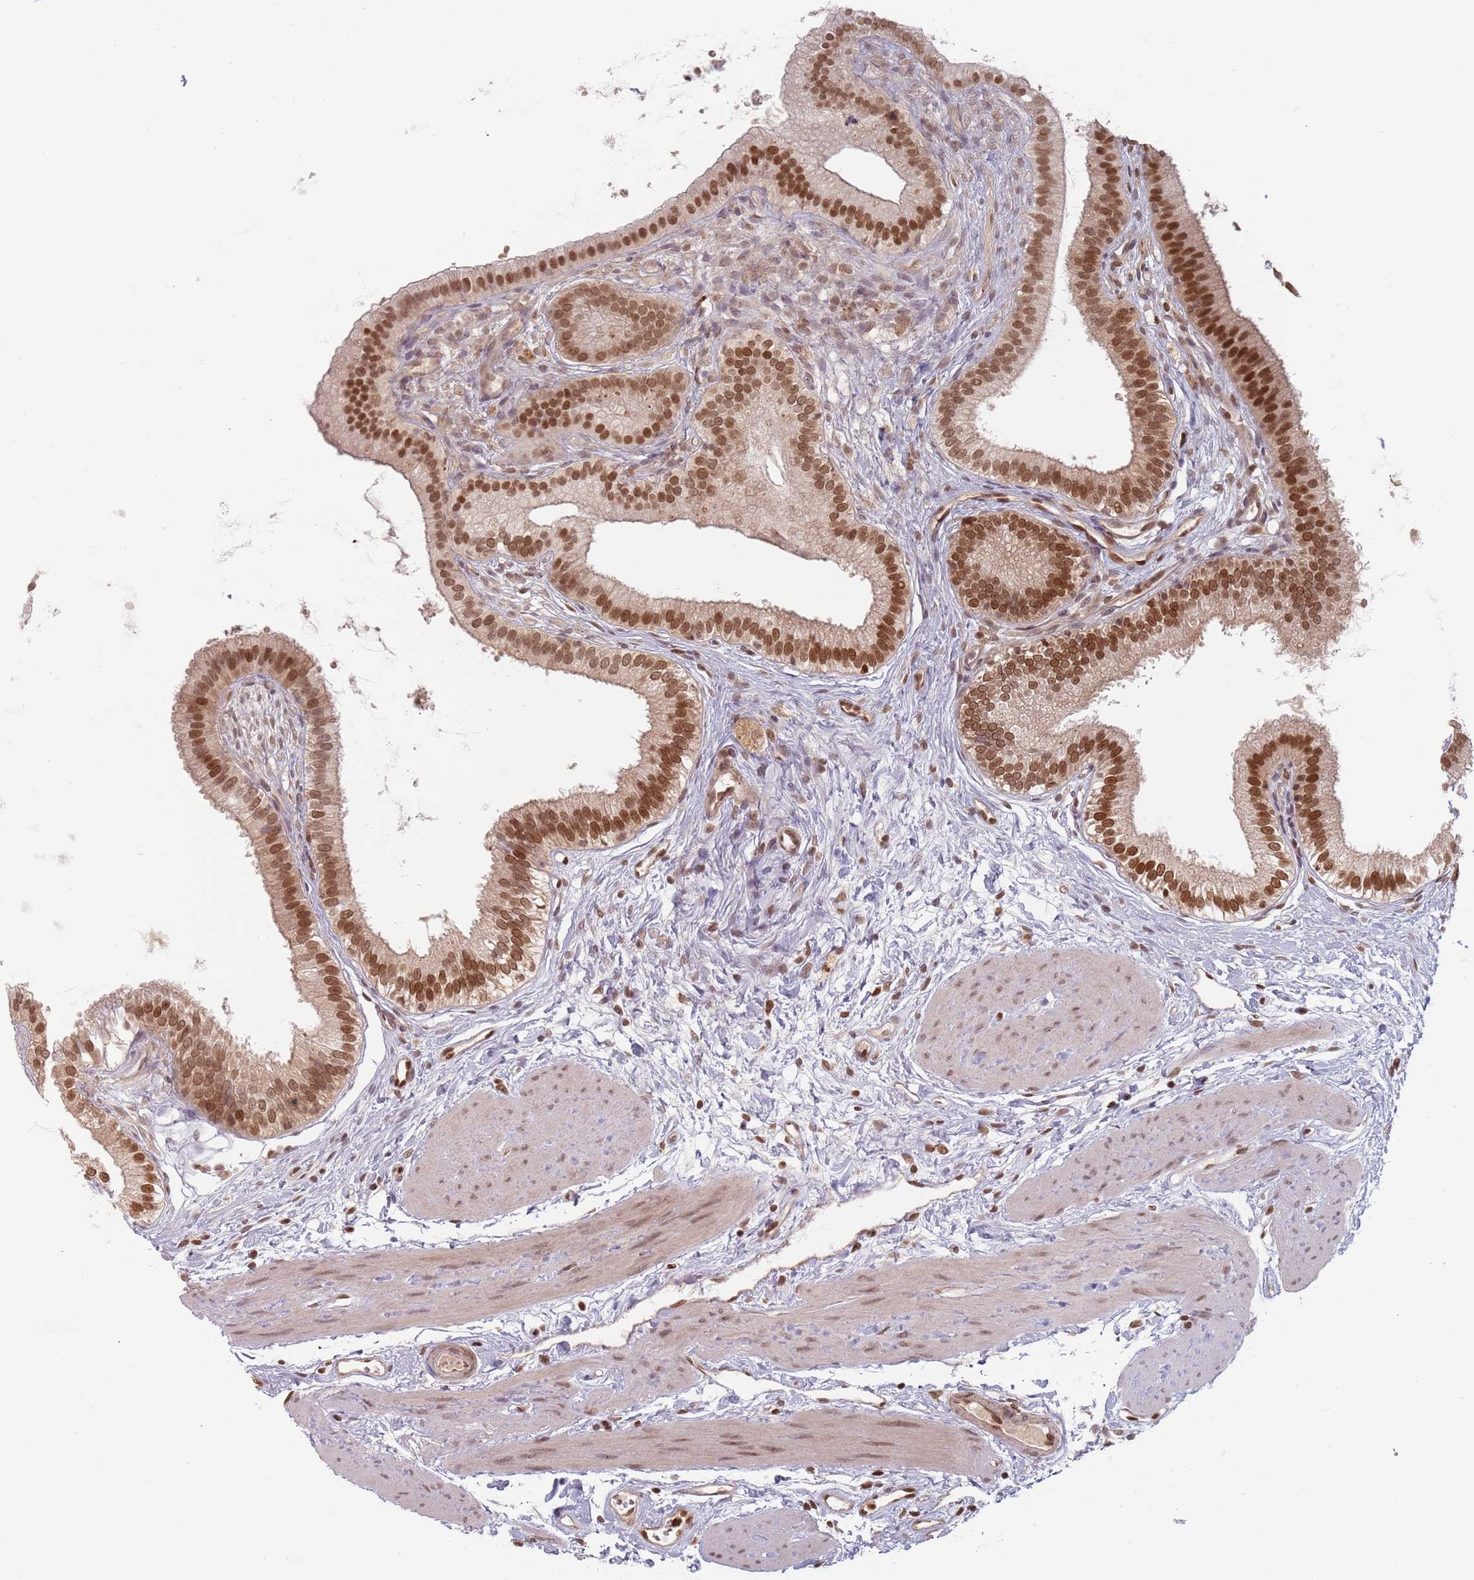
{"staining": {"intensity": "strong", "quantity": ">75%", "location": "nuclear"}, "tissue": "gallbladder", "cell_type": "Glandular cells", "image_type": "normal", "snomed": [{"axis": "morphology", "description": "Normal tissue, NOS"}, {"axis": "topography", "description": "Gallbladder"}], "caption": "Gallbladder stained with a brown dye reveals strong nuclear positive expression in approximately >75% of glandular cells.", "gene": "NUP50", "patient": {"sex": "female", "age": 54}}